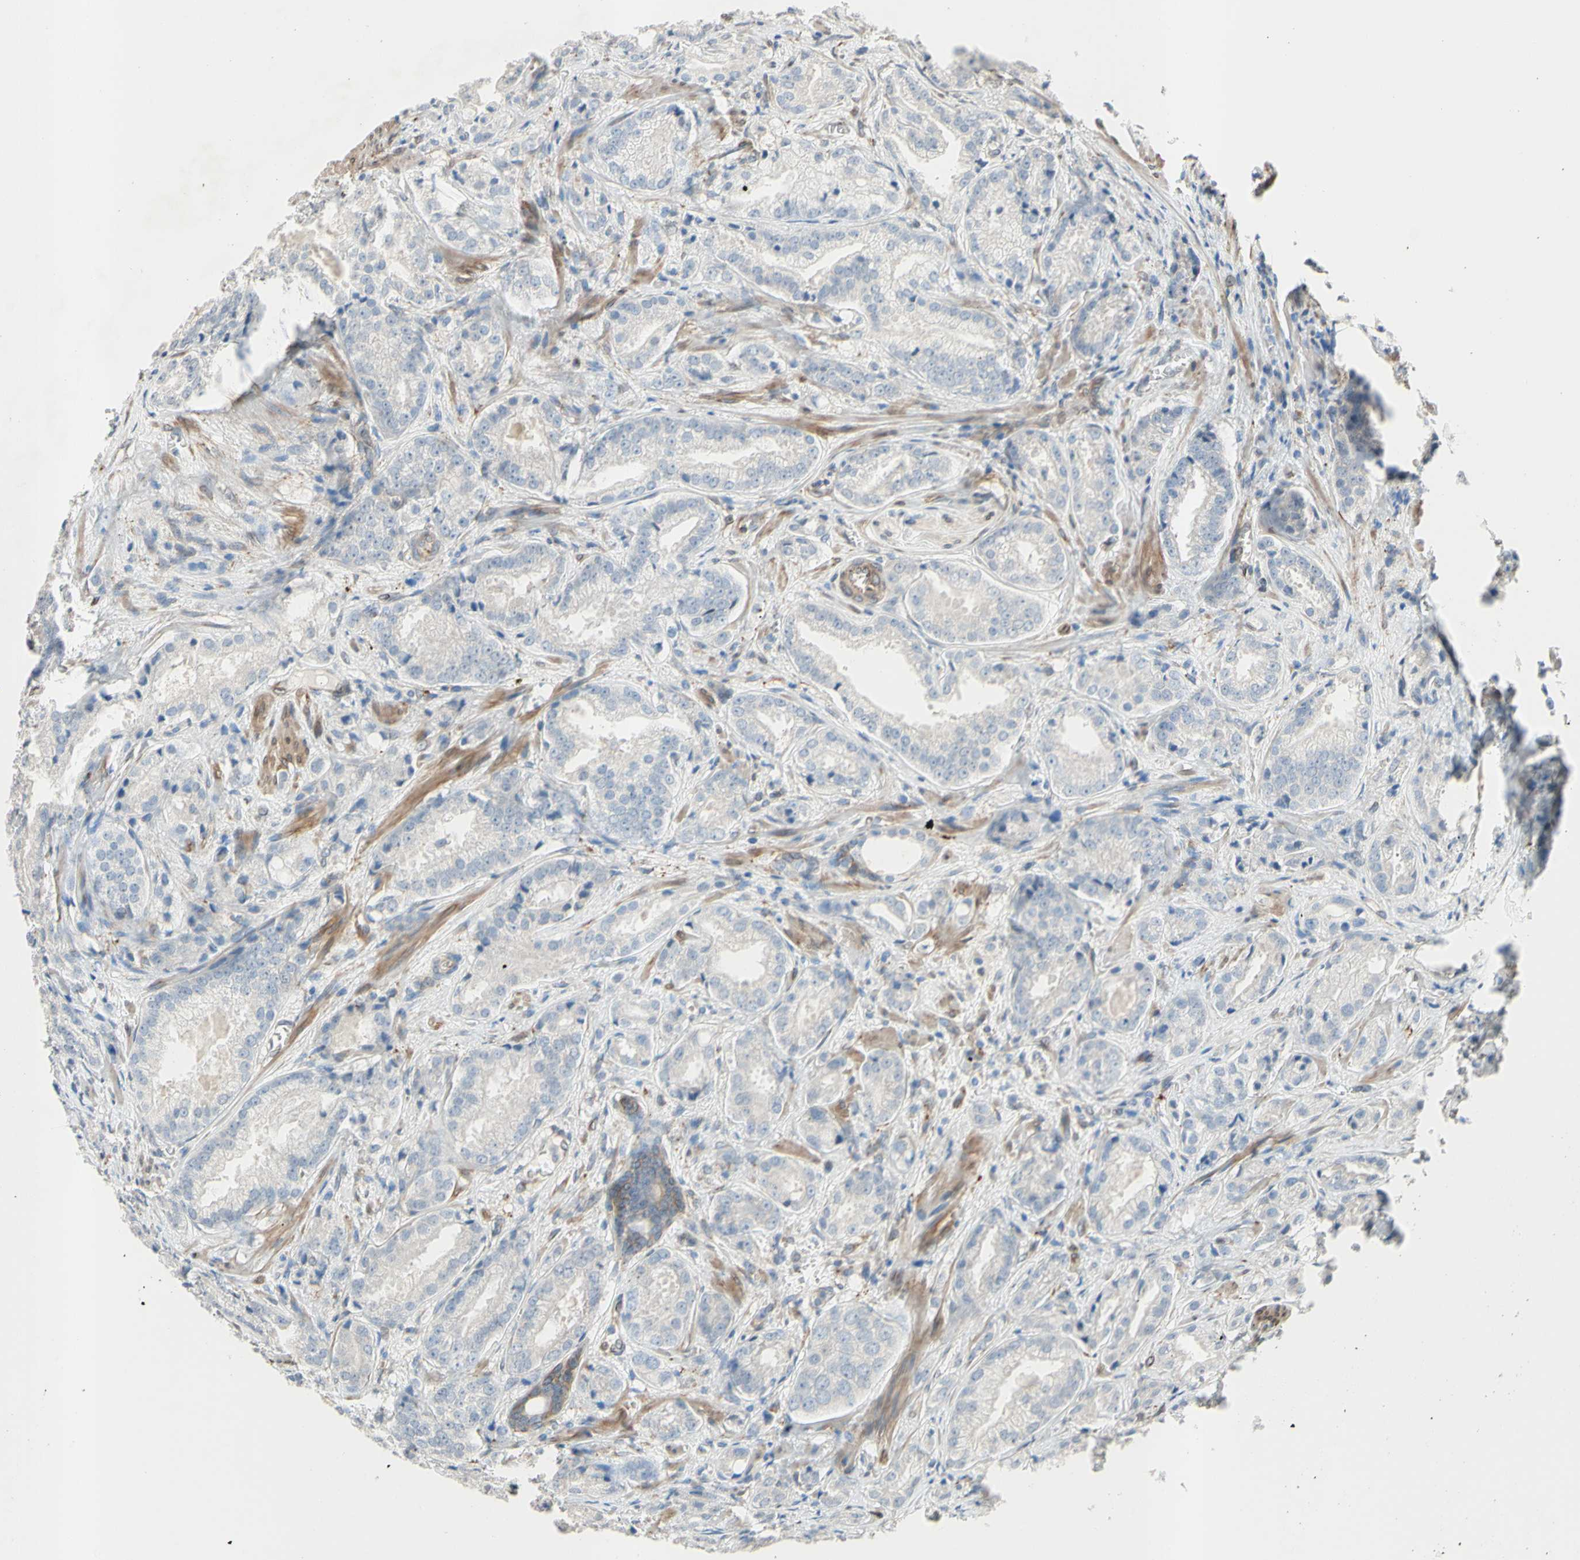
{"staining": {"intensity": "negative", "quantity": "none", "location": "none"}, "tissue": "prostate cancer", "cell_type": "Tumor cells", "image_type": "cancer", "snomed": [{"axis": "morphology", "description": "Adenocarcinoma, High grade"}, {"axis": "topography", "description": "Prostate"}], "caption": "This is an immunohistochemistry (IHC) micrograph of human prostate cancer. There is no expression in tumor cells.", "gene": "TRAF2", "patient": {"sex": "male", "age": 64}}